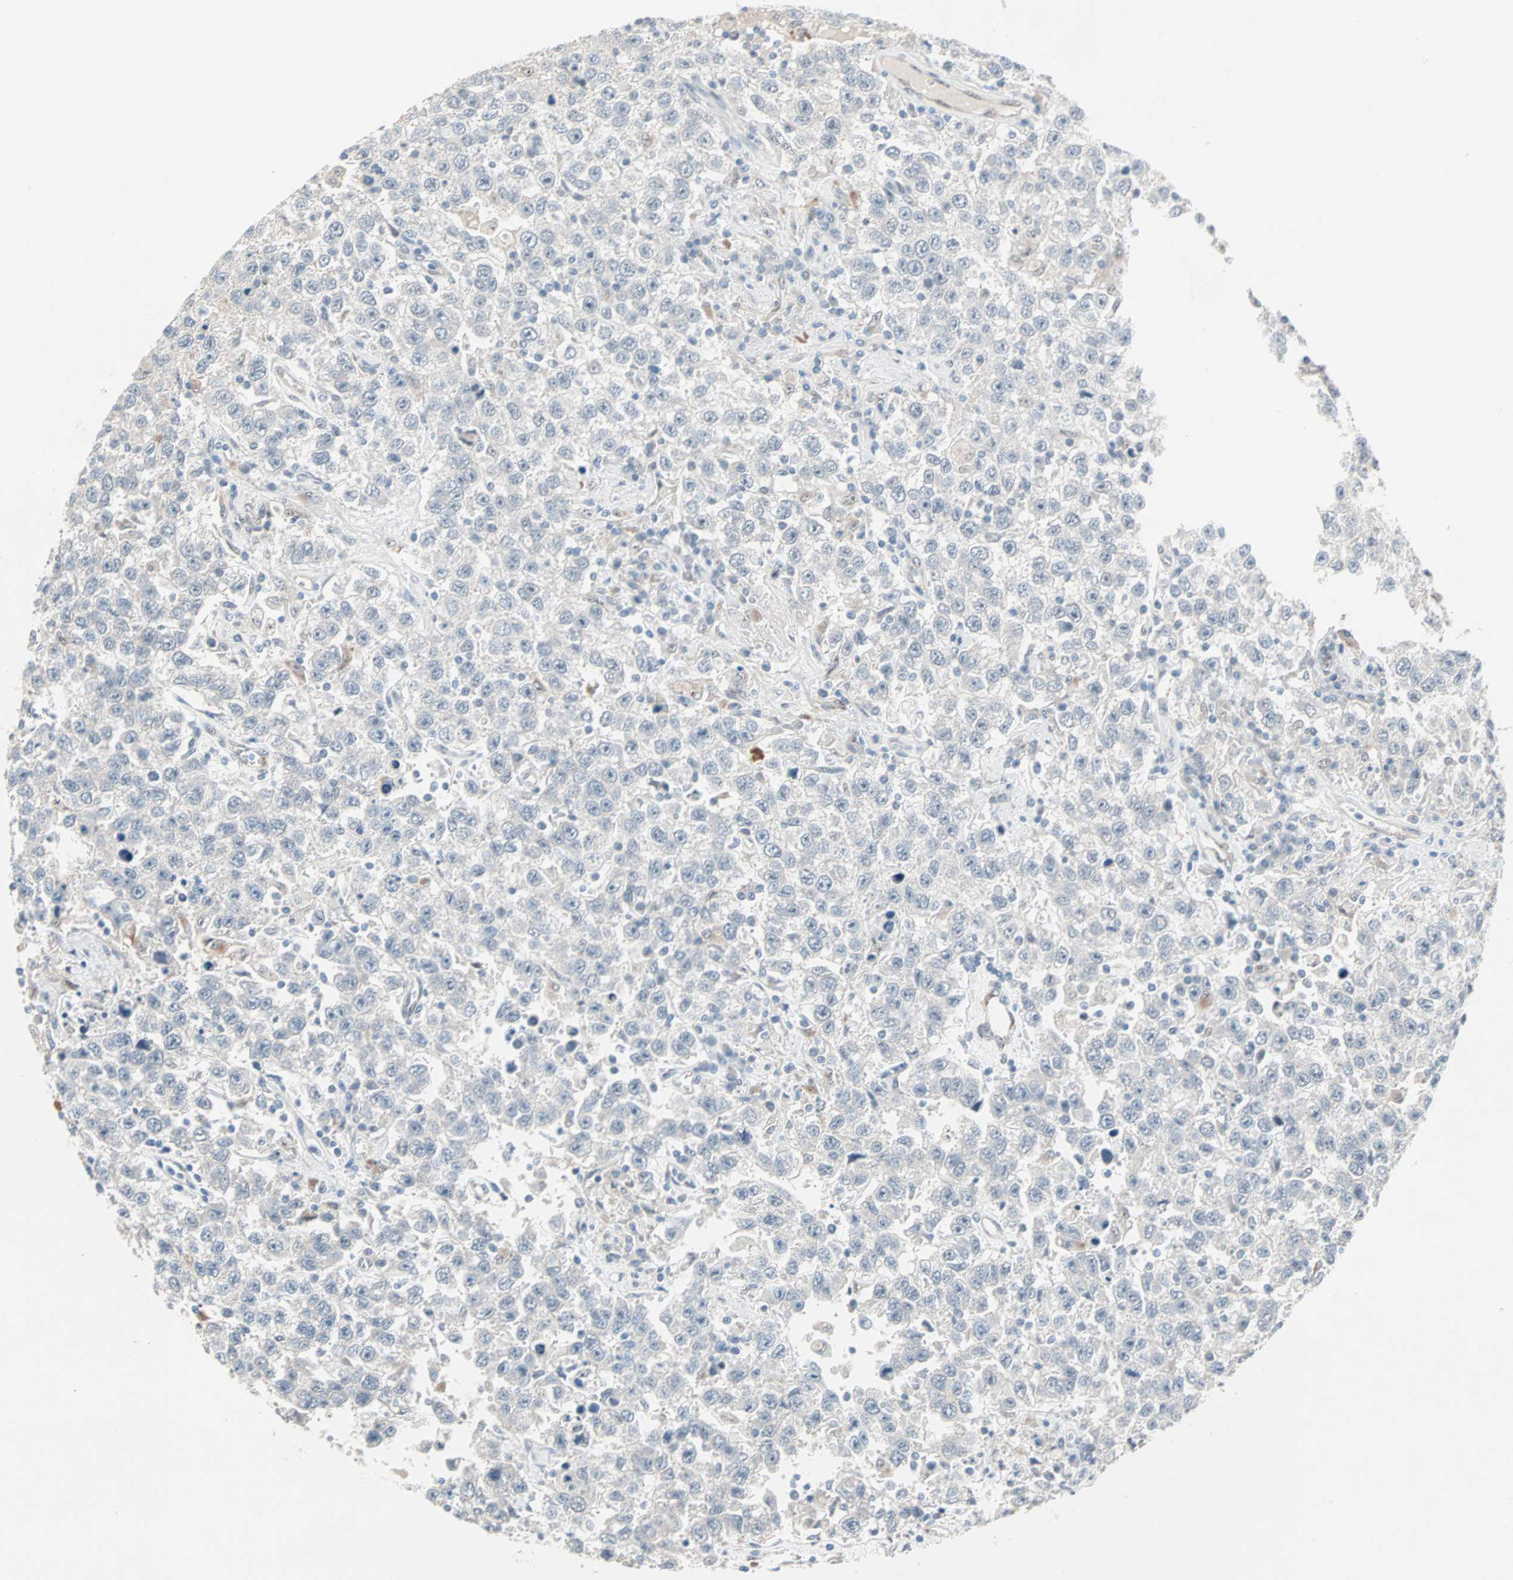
{"staining": {"intensity": "negative", "quantity": "none", "location": "none"}, "tissue": "testis cancer", "cell_type": "Tumor cells", "image_type": "cancer", "snomed": [{"axis": "morphology", "description": "Seminoma, NOS"}, {"axis": "topography", "description": "Testis"}], "caption": "Protein analysis of testis cancer (seminoma) reveals no significant positivity in tumor cells.", "gene": "CAND2", "patient": {"sex": "male", "age": 41}}